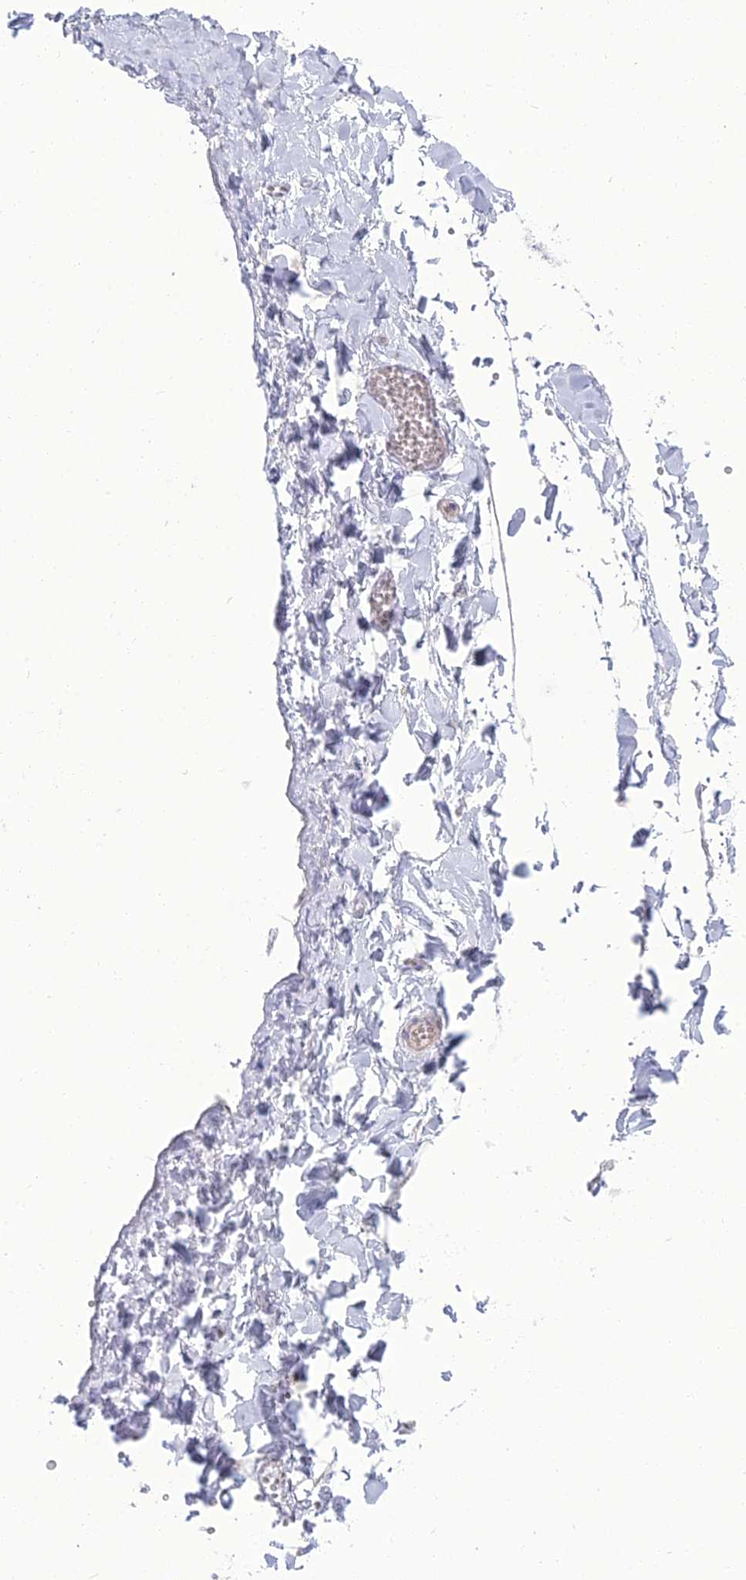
{"staining": {"intensity": "negative", "quantity": "none", "location": "none"}, "tissue": "adipose tissue", "cell_type": "Adipocytes", "image_type": "normal", "snomed": [{"axis": "morphology", "description": "Normal tissue, NOS"}, {"axis": "topography", "description": "Gallbladder"}, {"axis": "topography", "description": "Peripheral nerve tissue"}], "caption": "This is an immunohistochemistry image of benign human adipose tissue. There is no positivity in adipocytes.", "gene": "SPTLC3", "patient": {"sex": "male", "age": 38}}